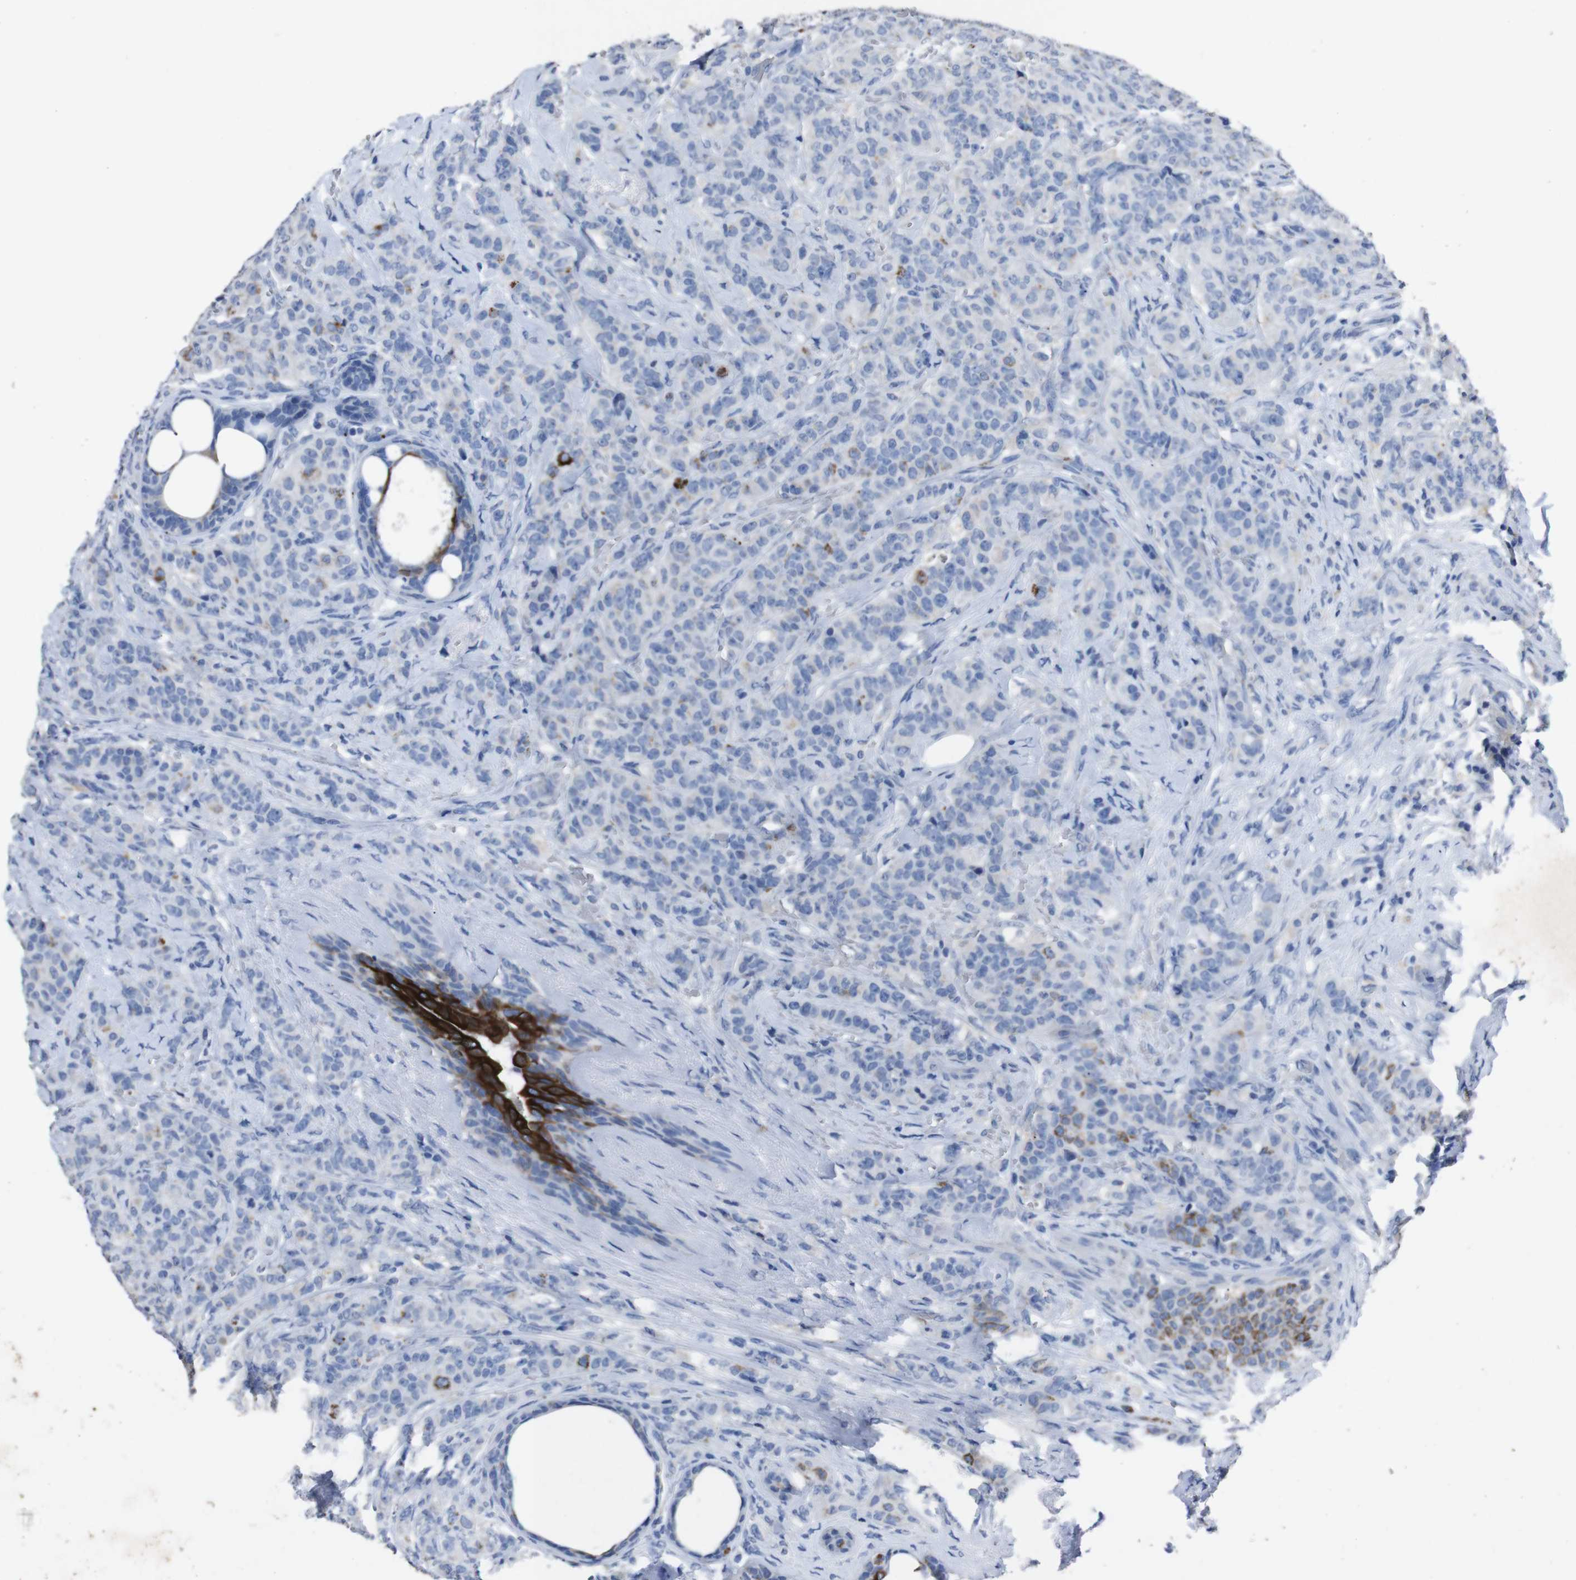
{"staining": {"intensity": "negative", "quantity": "none", "location": "none"}, "tissue": "breast cancer", "cell_type": "Tumor cells", "image_type": "cancer", "snomed": [{"axis": "morphology", "description": "Normal tissue, NOS"}, {"axis": "morphology", "description": "Duct carcinoma"}, {"axis": "topography", "description": "Breast"}], "caption": "Immunohistochemistry (IHC) micrograph of human invasive ductal carcinoma (breast) stained for a protein (brown), which displays no expression in tumor cells. (Stains: DAB immunohistochemistry (IHC) with hematoxylin counter stain, Microscopy: brightfield microscopy at high magnification).", "gene": "GJB2", "patient": {"sex": "female", "age": 40}}